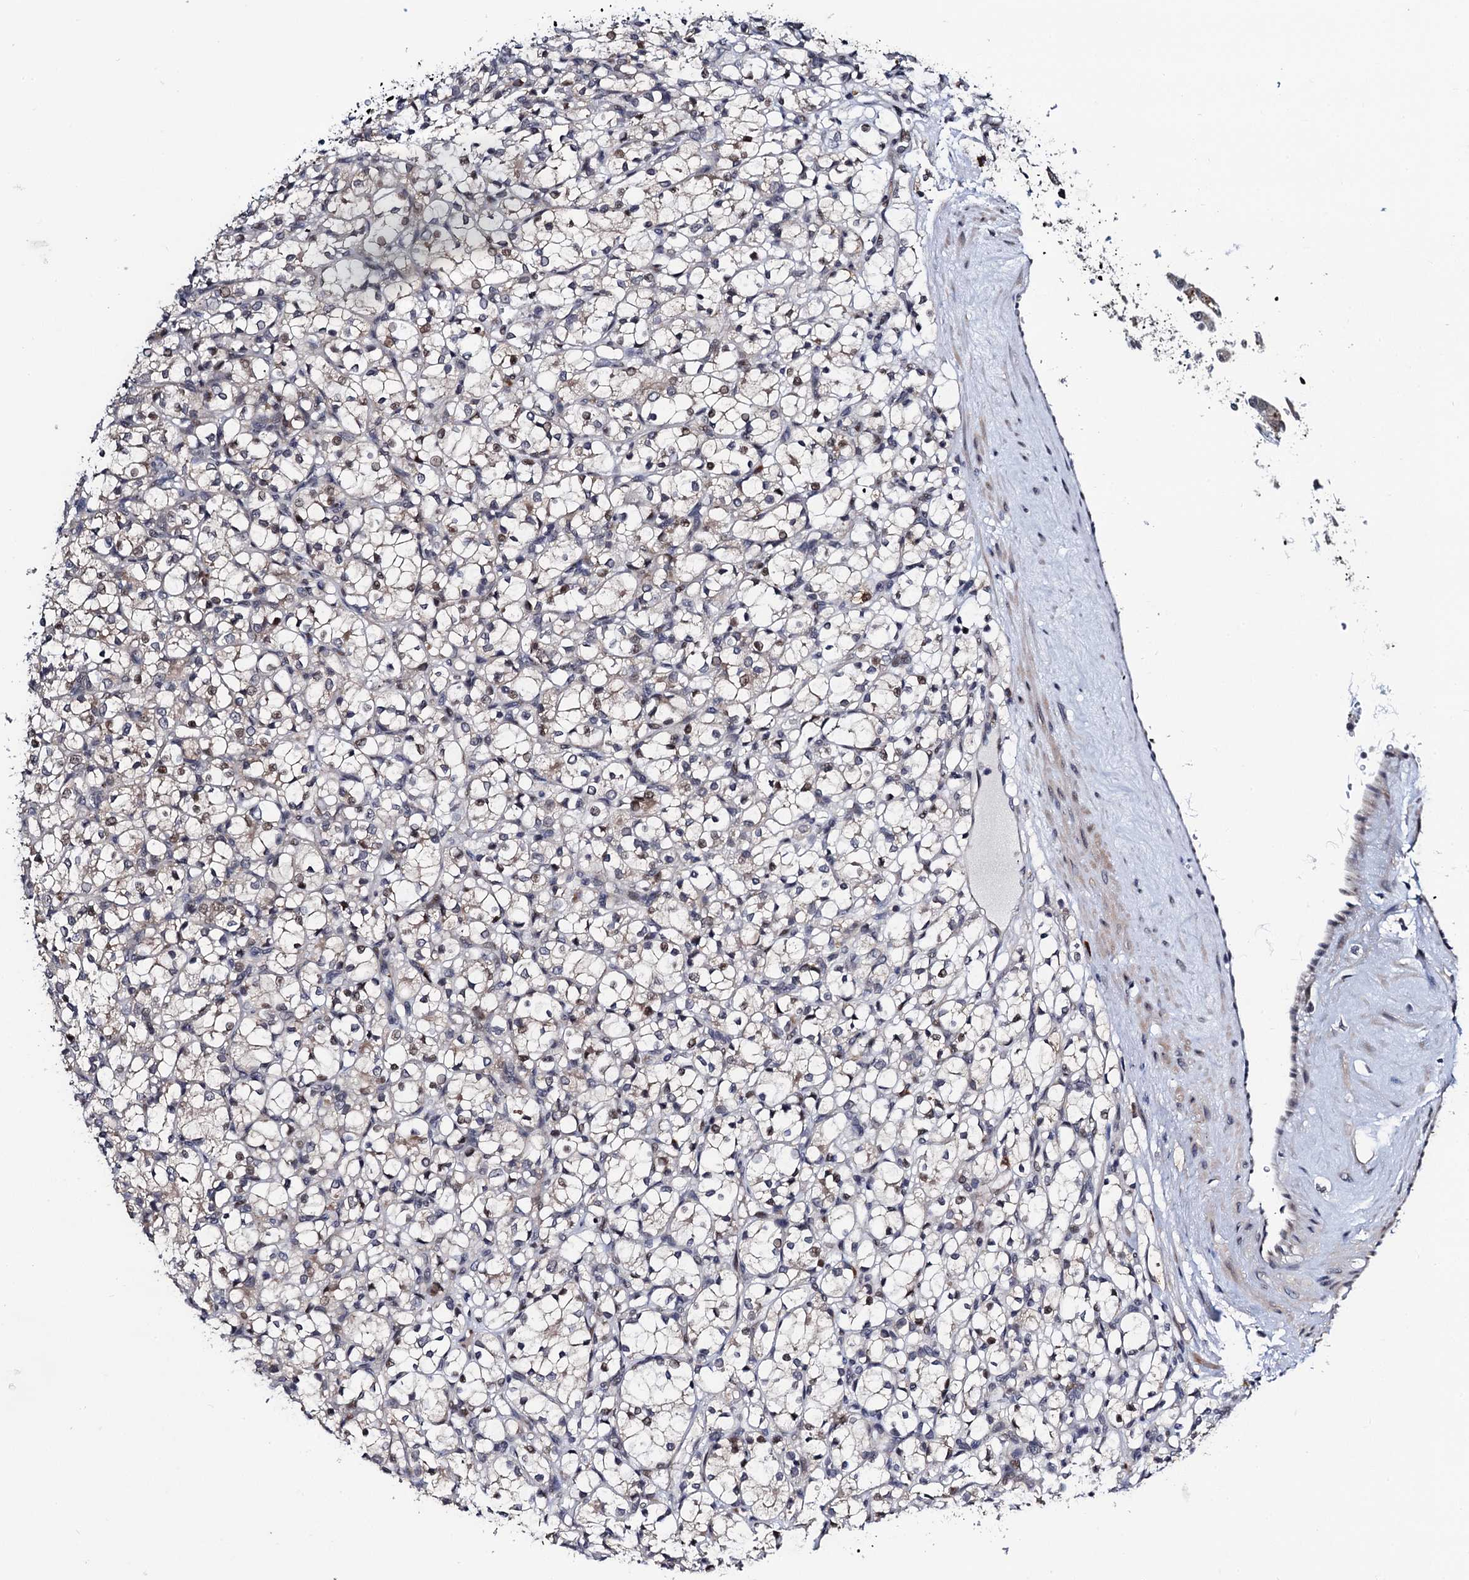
{"staining": {"intensity": "weak", "quantity": "25%-75%", "location": "nuclear"}, "tissue": "renal cancer", "cell_type": "Tumor cells", "image_type": "cancer", "snomed": [{"axis": "morphology", "description": "Adenocarcinoma, NOS"}, {"axis": "topography", "description": "Kidney"}], "caption": "Brown immunohistochemical staining in renal cancer exhibits weak nuclear positivity in approximately 25%-75% of tumor cells.", "gene": "FAM222A", "patient": {"sex": "female", "age": 69}}